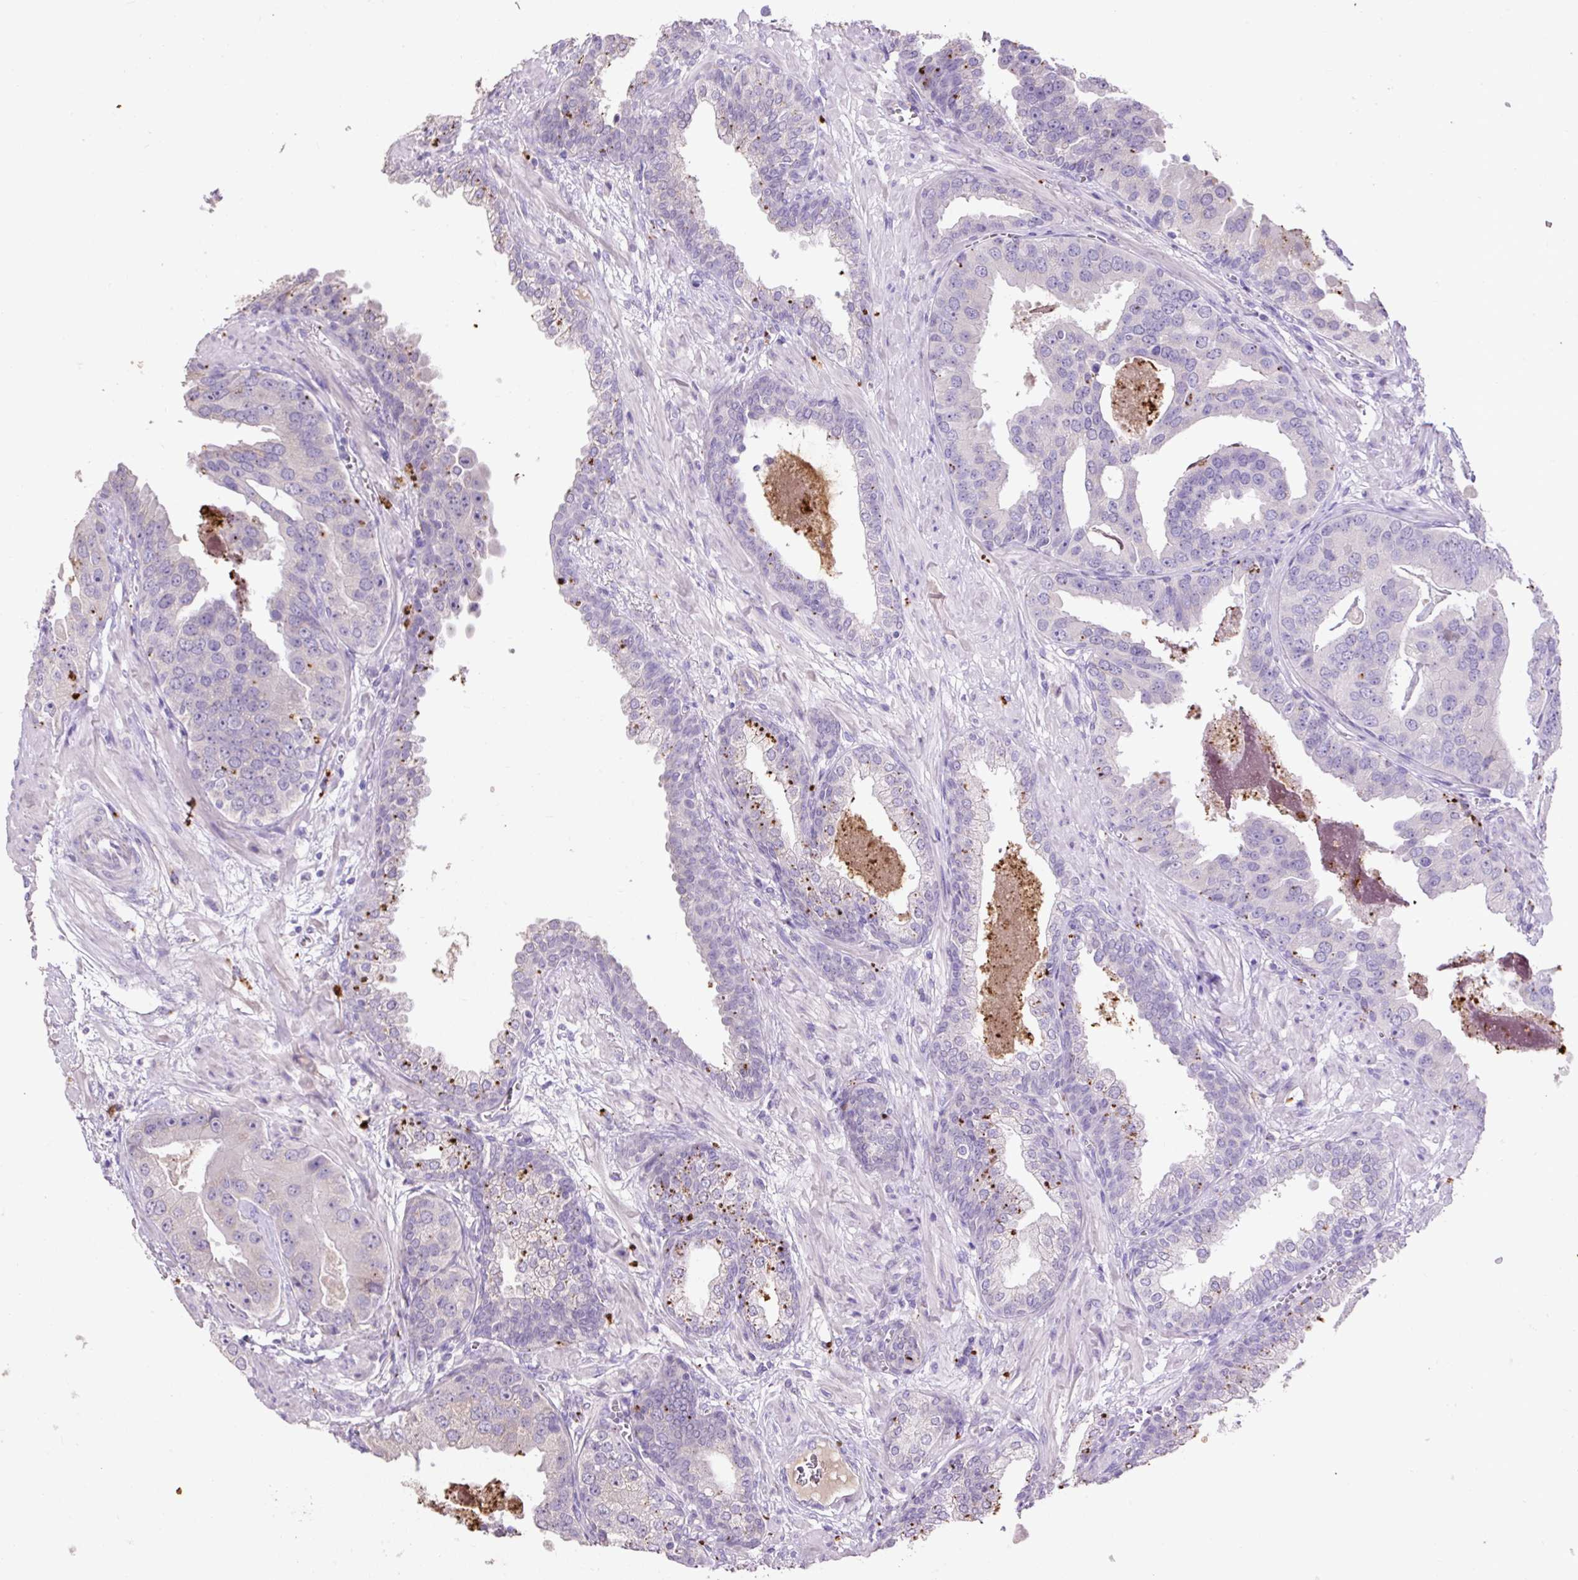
{"staining": {"intensity": "negative", "quantity": "none", "location": "none"}, "tissue": "prostate cancer", "cell_type": "Tumor cells", "image_type": "cancer", "snomed": [{"axis": "morphology", "description": "Adenocarcinoma, High grade"}, {"axis": "topography", "description": "Prostate"}], "caption": "An immunohistochemistry photomicrograph of prostate cancer is shown. There is no staining in tumor cells of prostate cancer.", "gene": "LRTM2", "patient": {"sex": "male", "age": 71}}